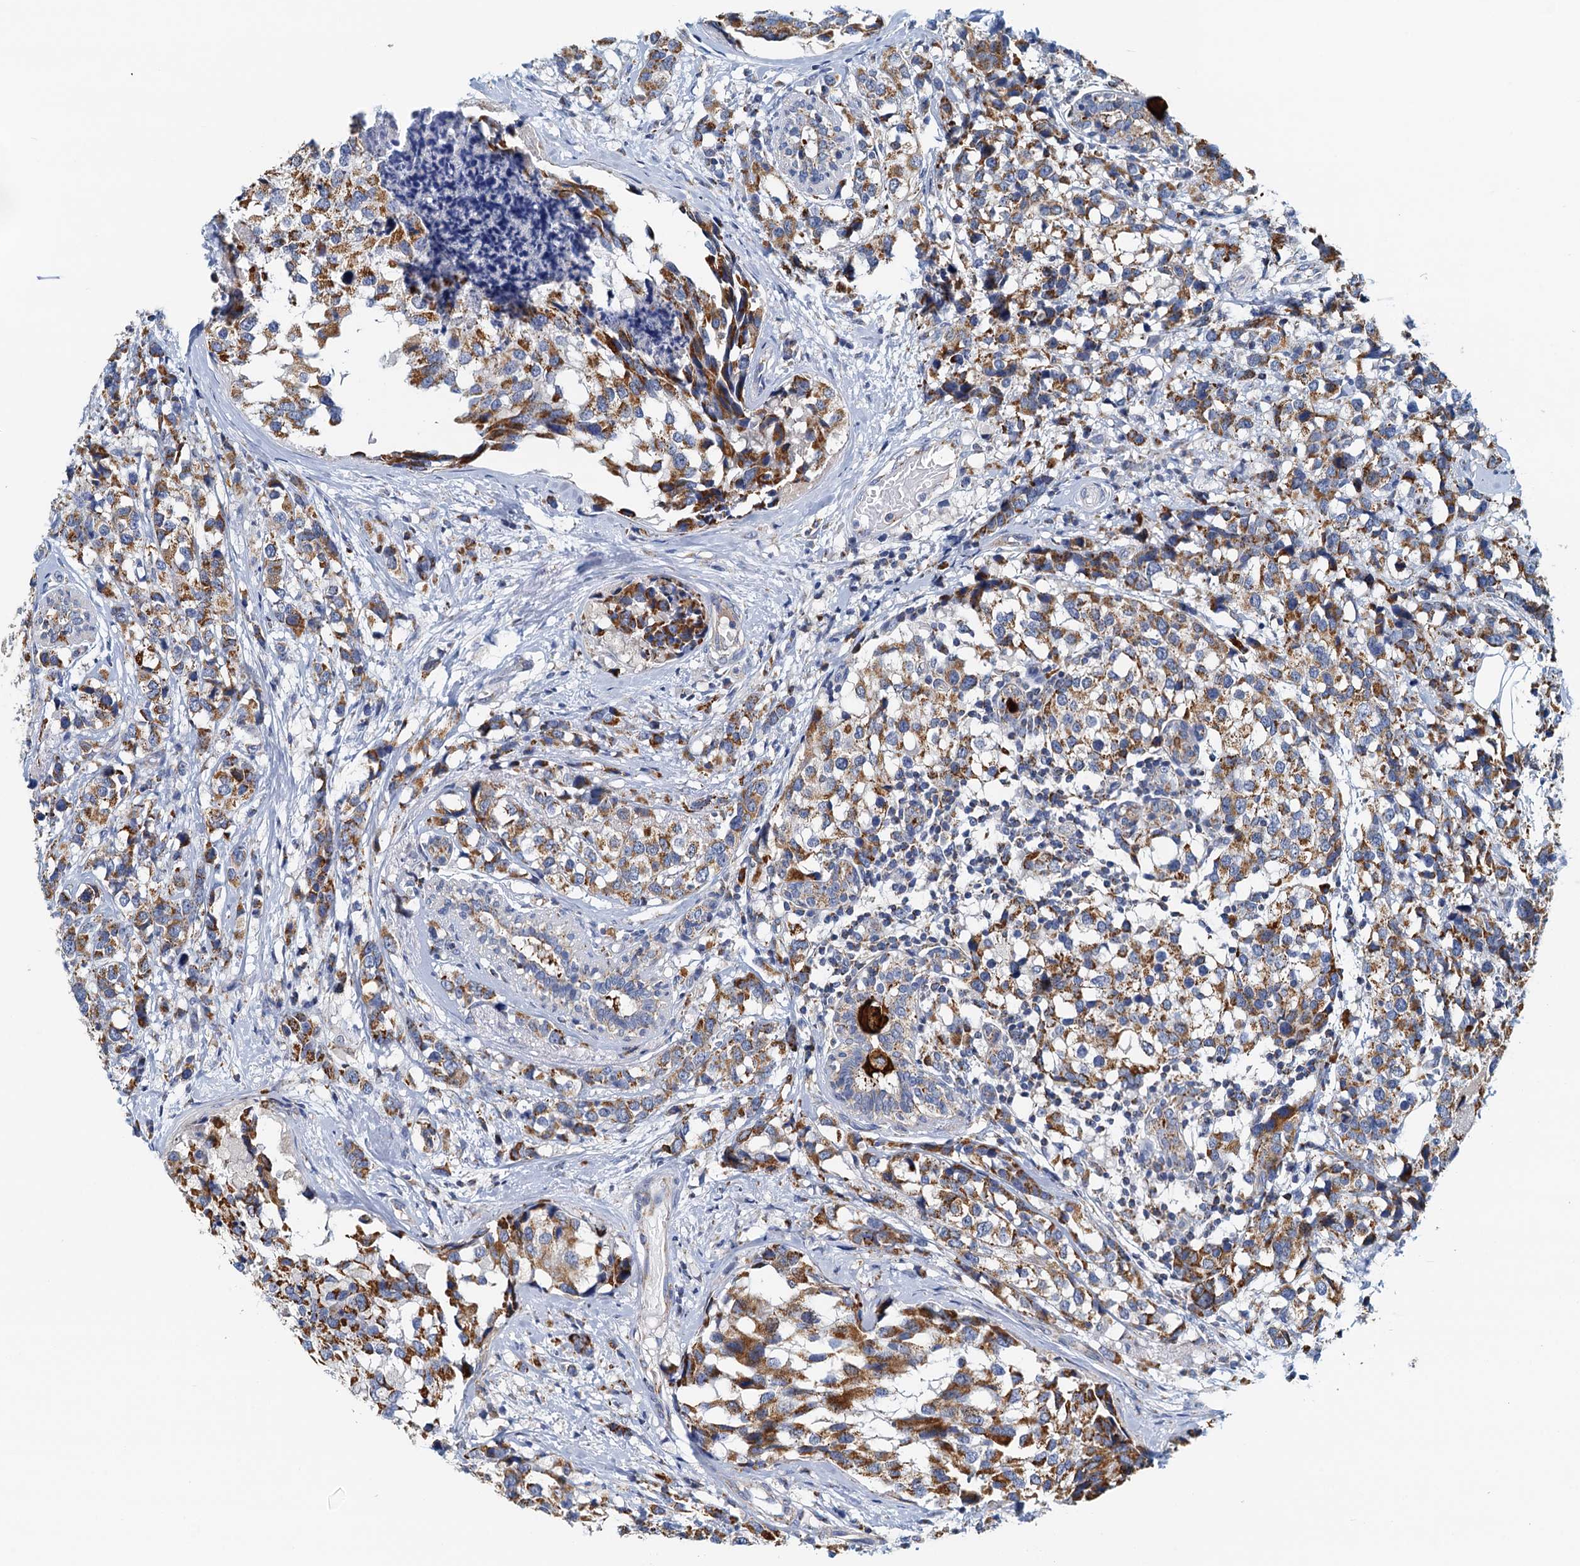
{"staining": {"intensity": "moderate", "quantity": ">75%", "location": "cytoplasmic/membranous"}, "tissue": "breast cancer", "cell_type": "Tumor cells", "image_type": "cancer", "snomed": [{"axis": "morphology", "description": "Lobular carcinoma"}, {"axis": "topography", "description": "Breast"}], "caption": "Tumor cells exhibit moderate cytoplasmic/membranous positivity in about >75% of cells in lobular carcinoma (breast). The protein is stained brown, and the nuclei are stained in blue (DAB (3,3'-diaminobenzidine) IHC with brightfield microscopy, high magnification).", "gene": "POC1A", "patient": {"sex": "female", "age": 59}}